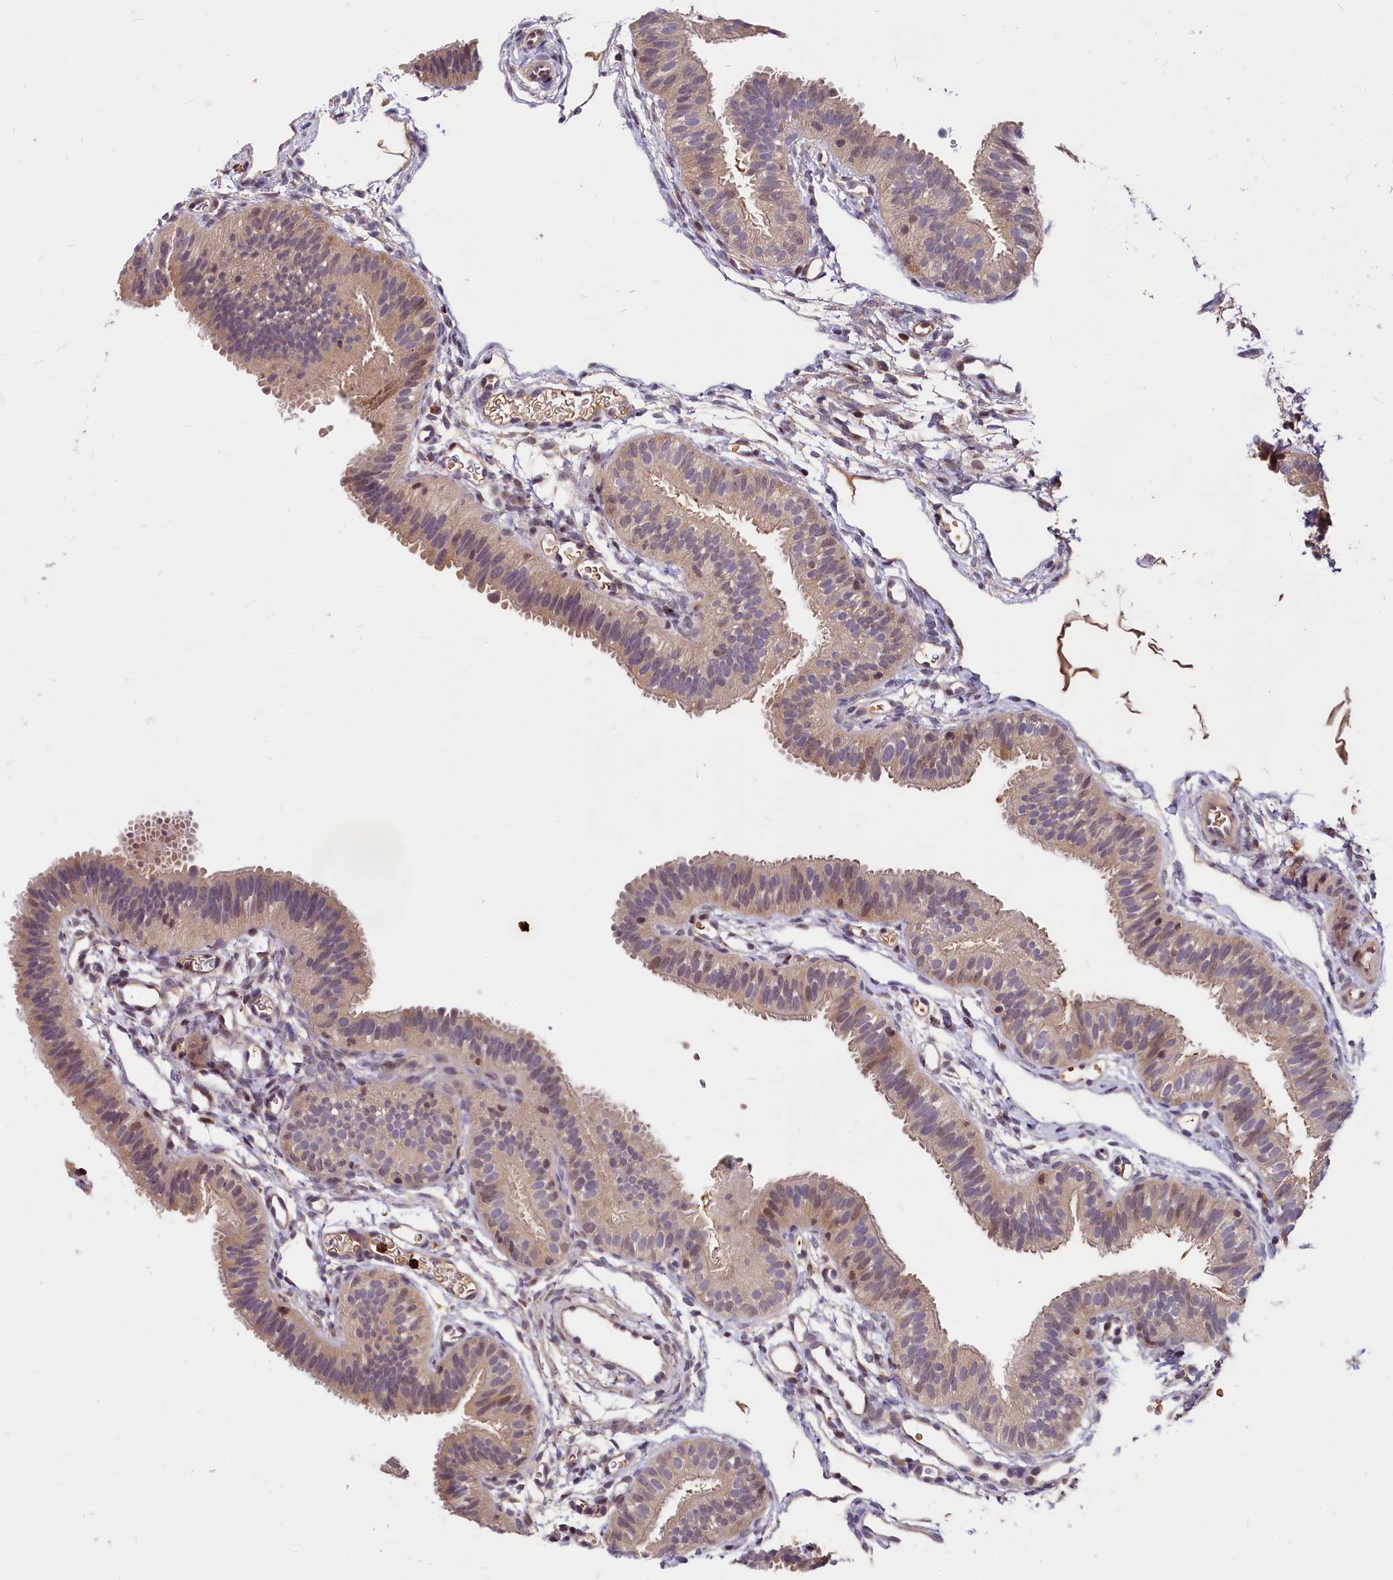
{"staining": {"intensity": "weak", "quantity": "25%-75%", "location": "cytoplasmic/membranous"}, "tissue": "fallopian tube", "cell_type": "Glandular cells", "image_type": "normal", "snomed": [{"axis": "morphology", "description": "Normal tissue, NOS"}, {"axis": "topography", "description": "Fallopian tube"}], "caption": "IHC (DAB) staining of normal fallopian tube reveals weak cytoplasmic/membranous protein expression in approximately 25%-75% of glandular cells. (DAB = brown stain, brightfield microscopy at high magnification).", "gene": "ATG101", "patient": {"sex": "female", "age": 35}}